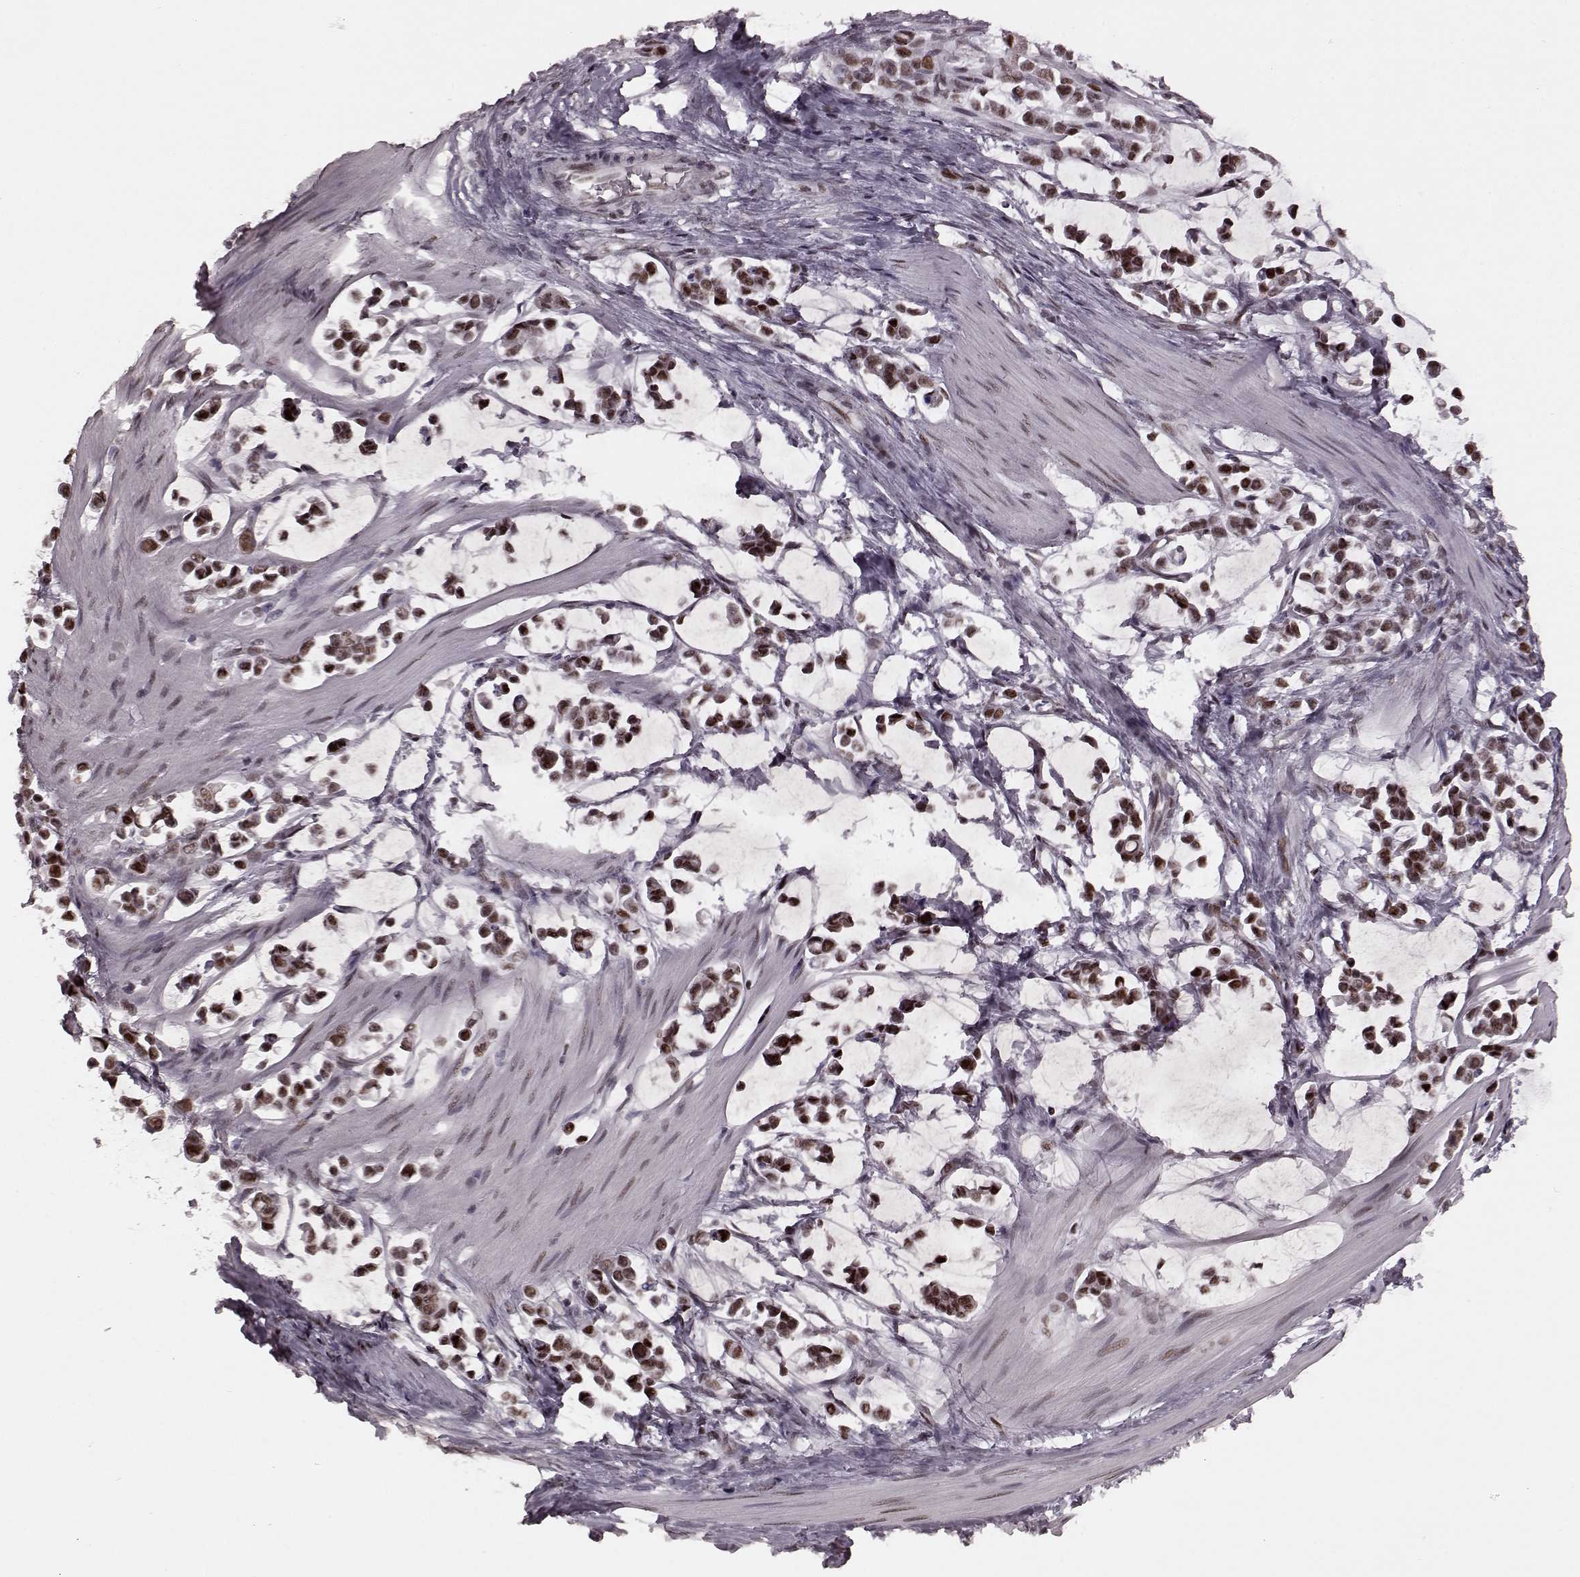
{"staining": {"intensity": "strong", "quantity": ">75%", "location": "nuclear"}, "tissue": "stomach cancer", "cell_type": "Tumor cells", "image_type": "cancer", "snomed": [{"axis": "morphology", "description": "Adenocarcinoma, NOS"}, {"axis": "topography", "description": "Stomach"}], "caption": "Stomach cancer (adenocarcinoma) stained for a protein displays strong nuclear positivity in tumor cells.", "gene": "NR2C1", "patient": {"sex": "male", "age": 82}}